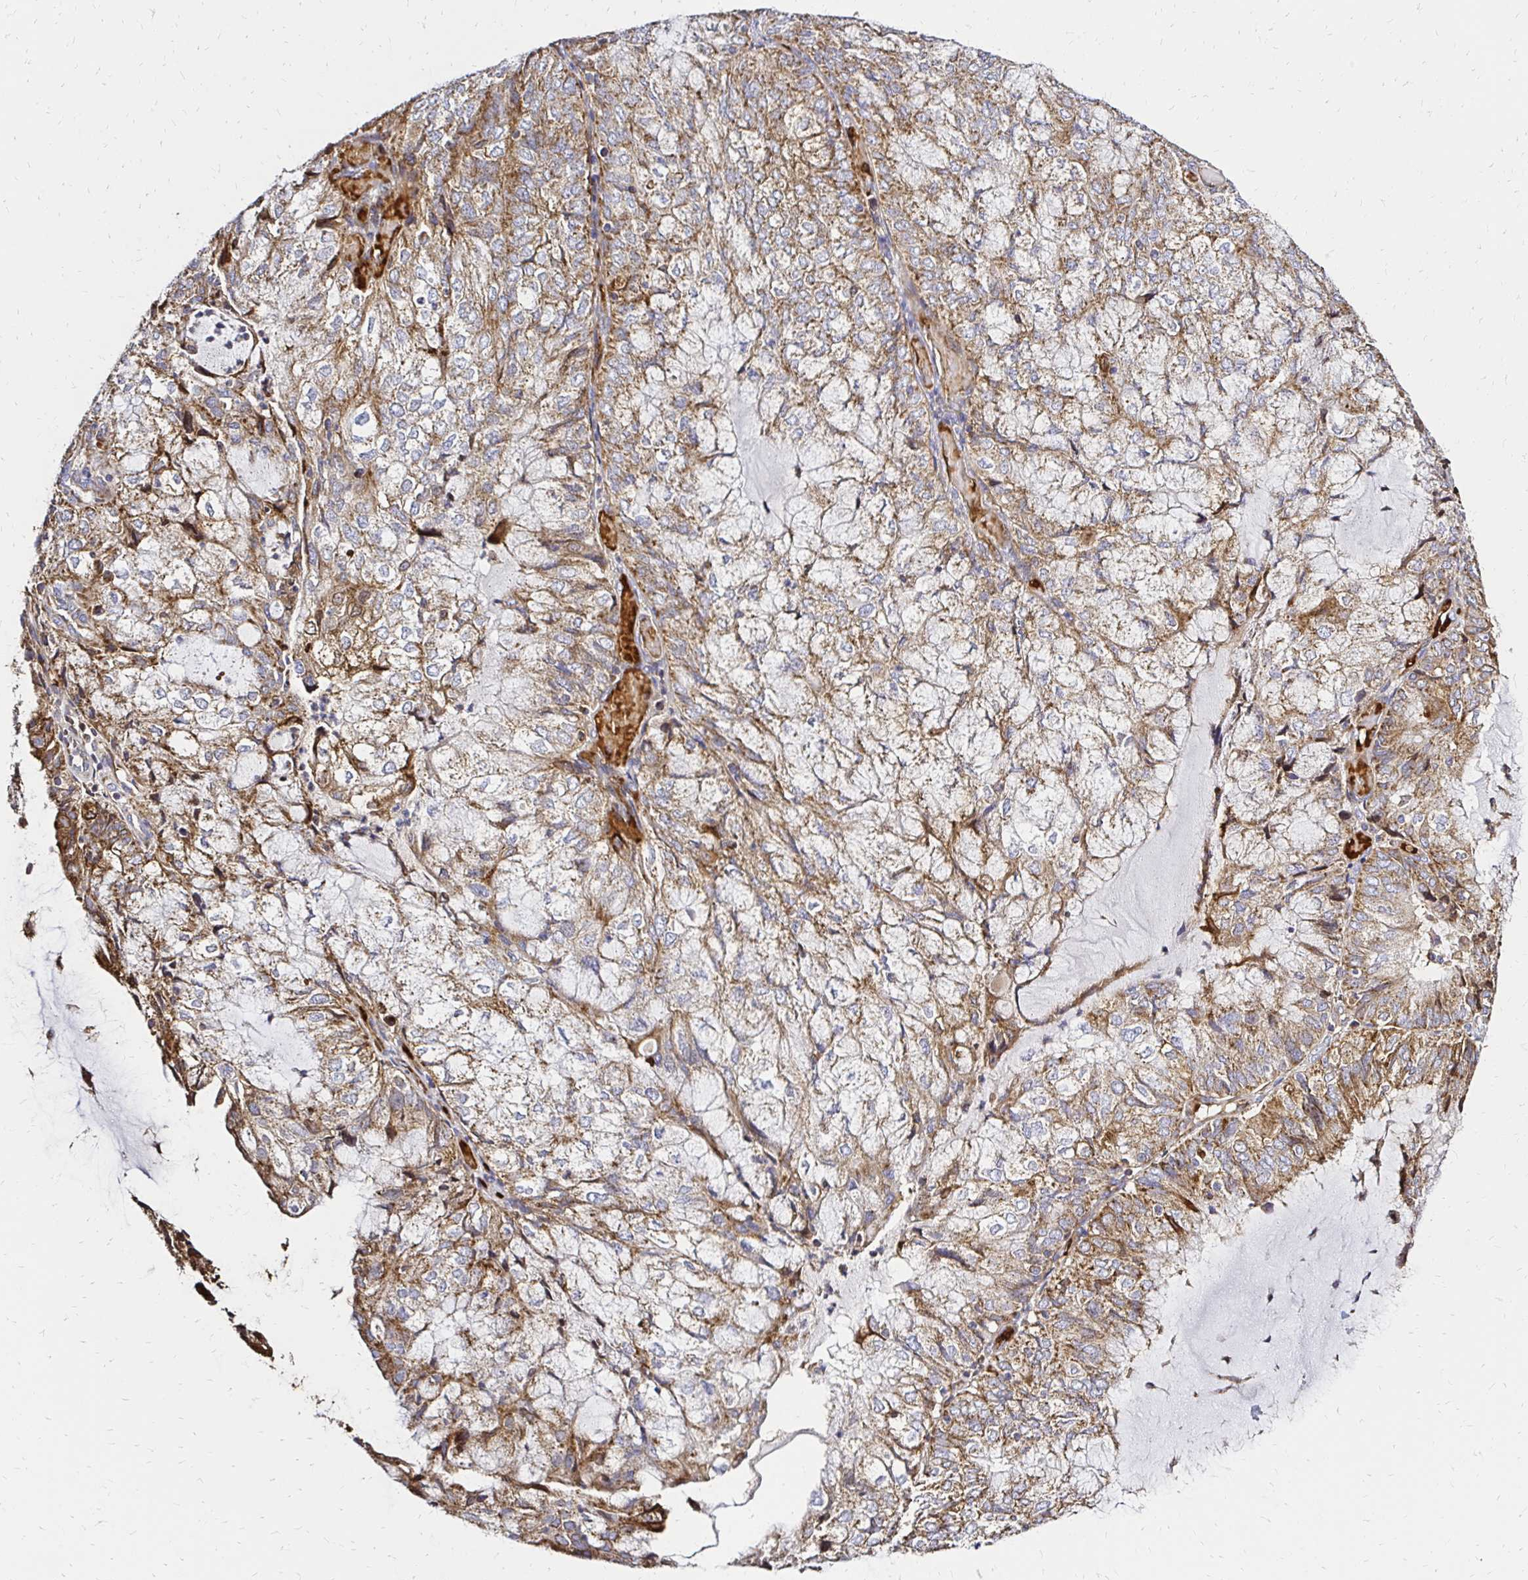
{"staining": {"intensity": "moderate", "quantity": ">75%", "location": "cytoplasmic/membranous"}, "tissue": "endometrial cancer", "cell_type": "Tumor cells", "image_type": "cancer", "snomed": [{"axis": "morphology", "description": "Adenocarcinoma, NOS"}, {"axis": "topography", "description": "Endometrium"}], "caption": "IHC staining of endometrial adenocarcinoma, which displays medium levels of moderate cytoplasmic/membranous positivity in approximately >75% of tumor cells indicating moderate cytoplasmic/membranous protein expression. The staining was performed using DAB (brown) for protein detection and nuclei were counterstained in hematoxylin (blue).", "gene": "MRPL13", "patient": {"sex": "female", "age": 81}}